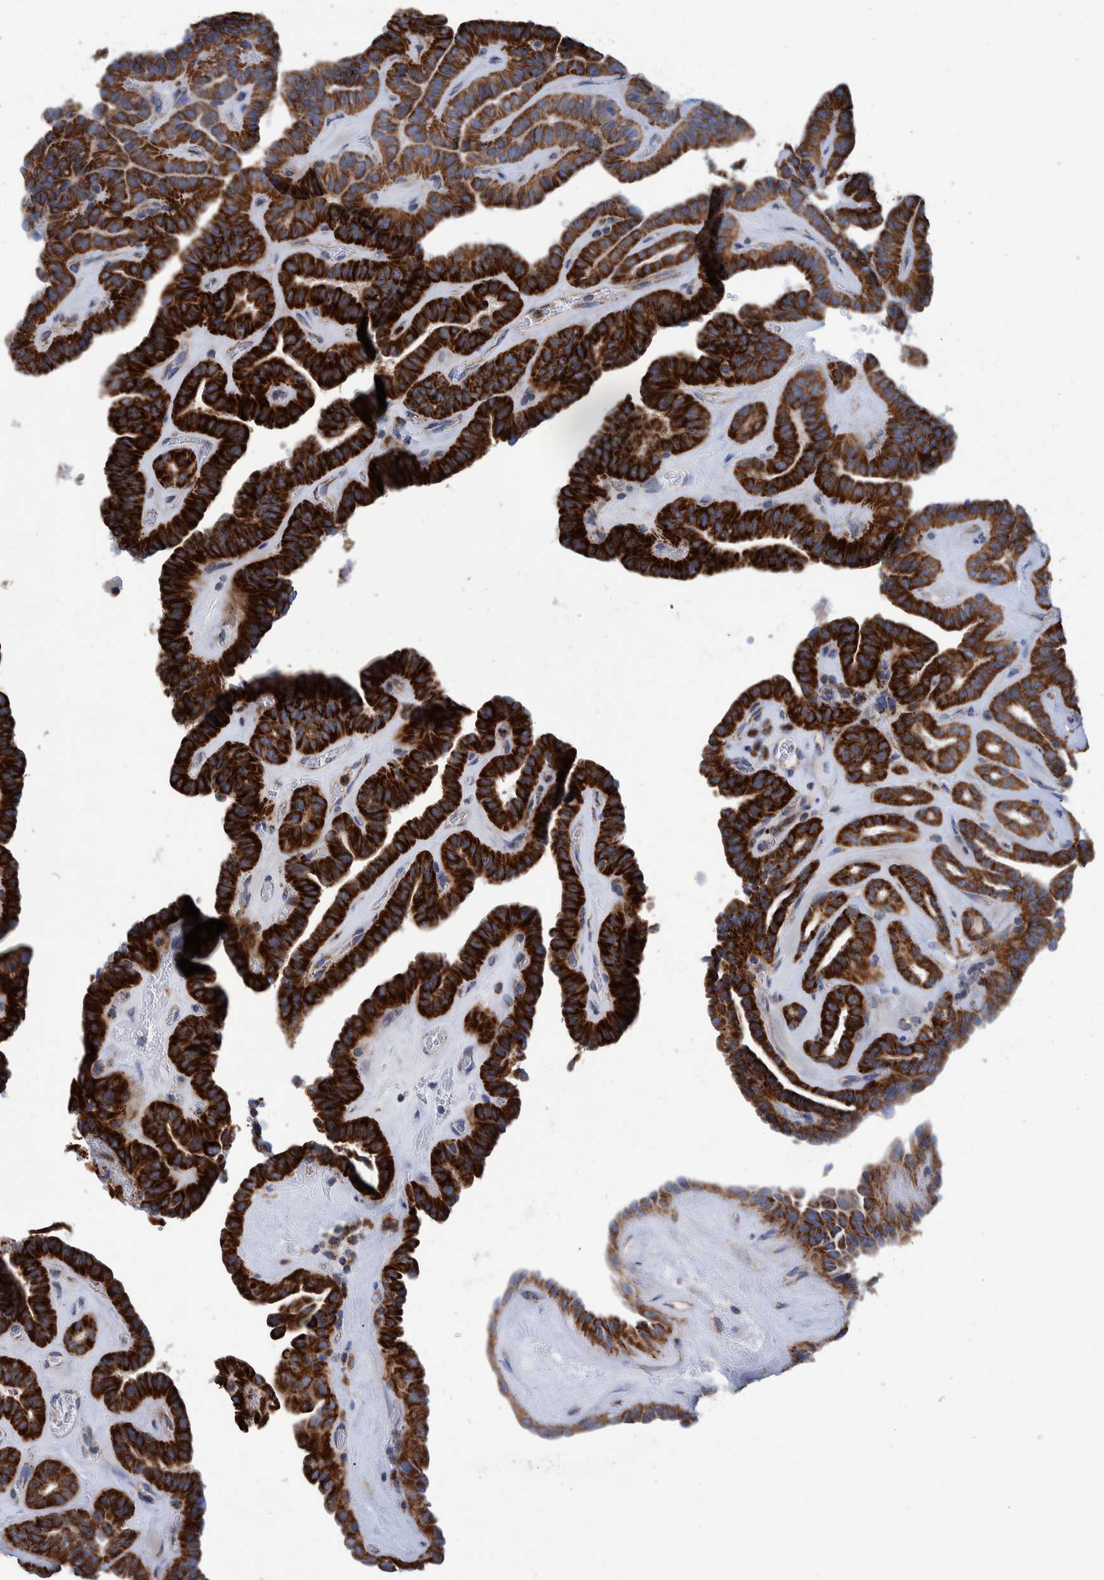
{"staining": {"intensity": "strong", "quantity": ">75%", "location": "cytoplasmic/membranous"}, "tissue": "thyroid cancer", "cell_type": "Tumor cells", "image_type": "cancer", "snomed": [{"axis": "morphology", "description": "Papillary adenocarcinoma, NOS"}, {"axis": "topography", "description": "Thyroid gland"}], "caption": "Immunohistochemistry (IHC) of thyroid papillary adenocarcinoma shows high levels of strong cytoplasmic/membranous staining in approximately >75% of tumor cells. (IHC, brightfield microscopy, high magnification).", "gene": "BZW2", "patient": {"sex": "male", "age": 77}}